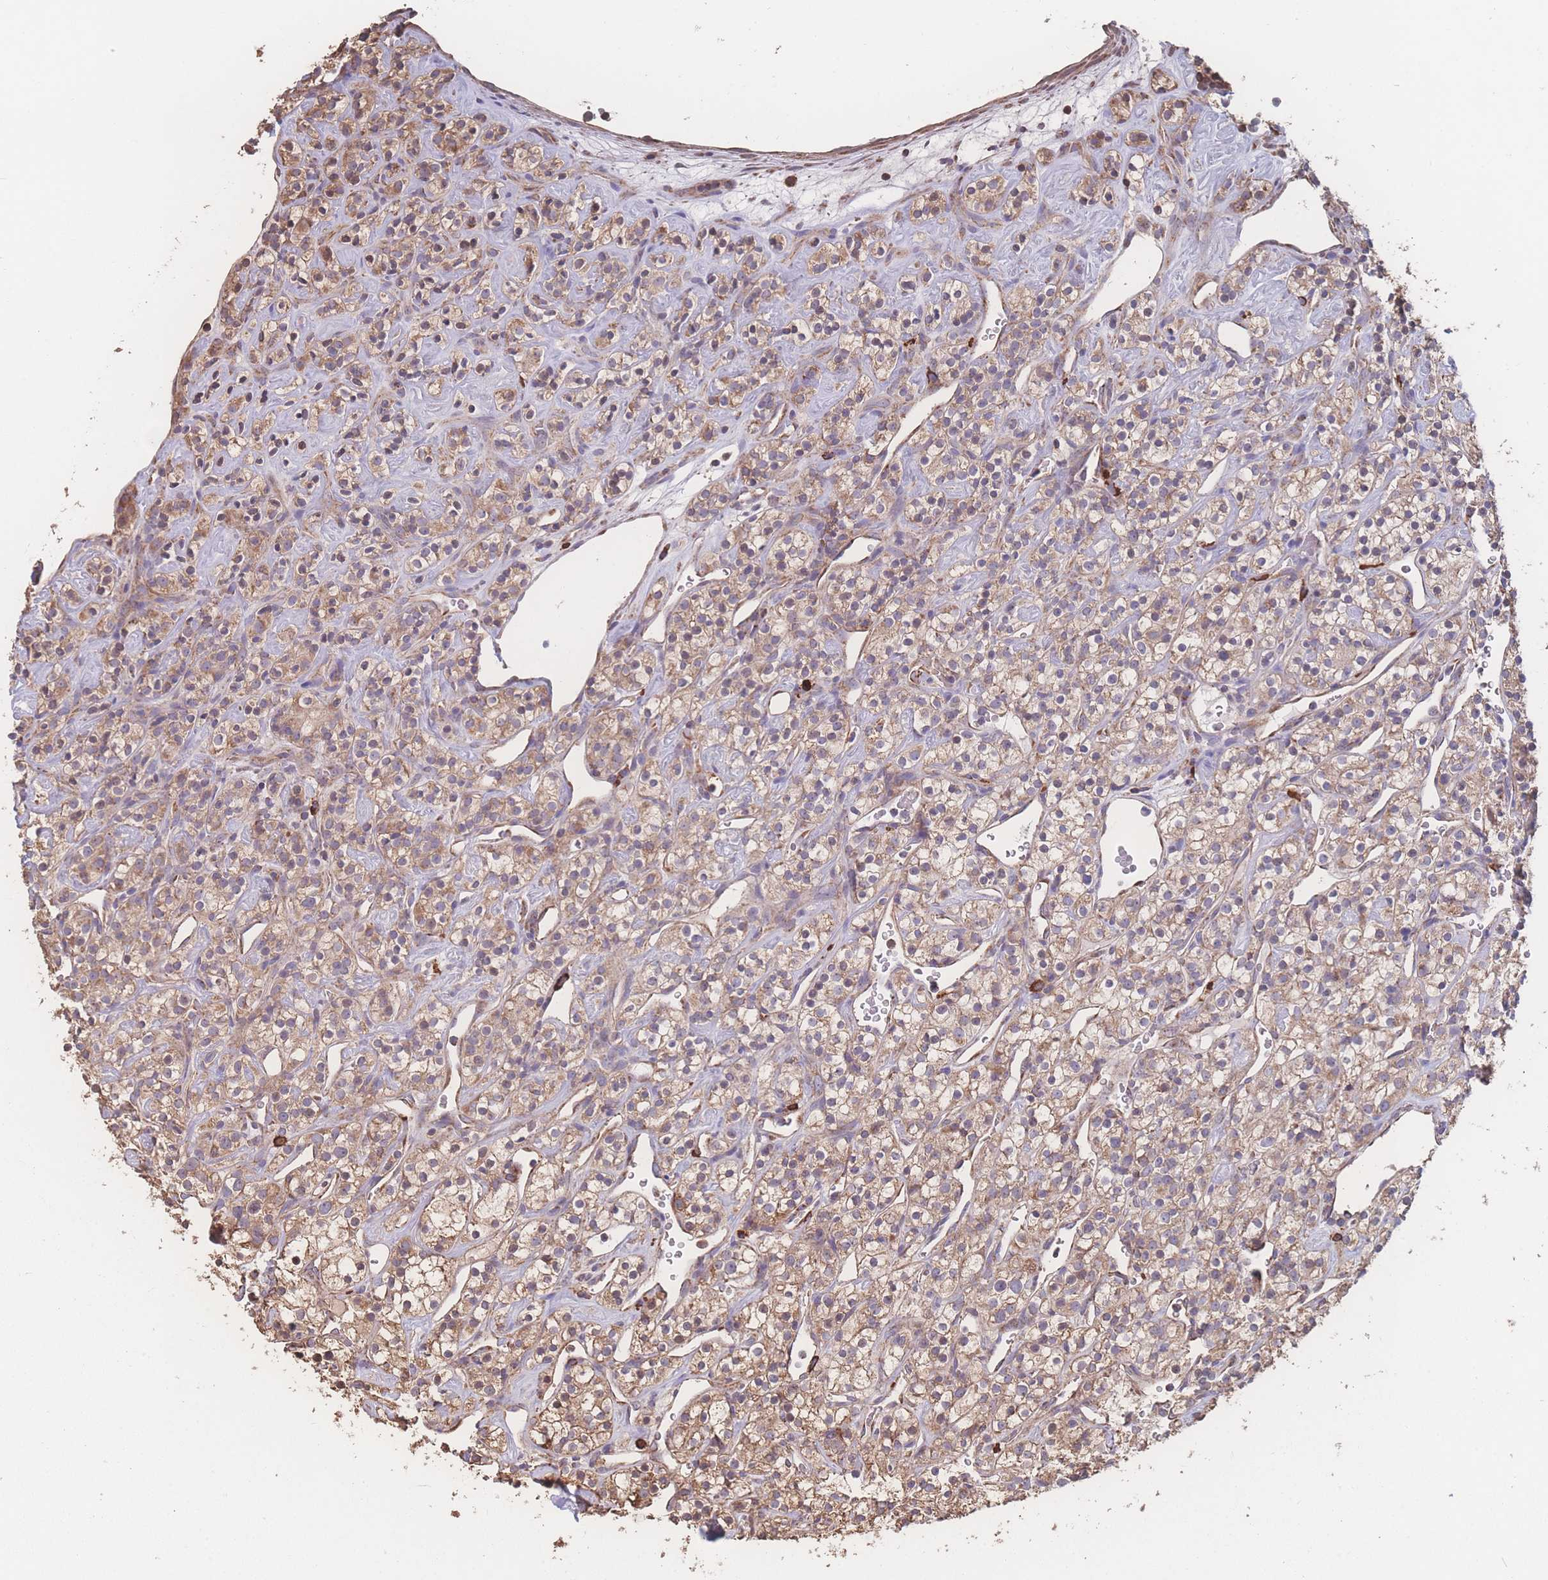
{"staining": {"intensity": "moderate", "quantity": ">75%", "location": "cytoplasmic/membranous"}, "tissue": "renal cancer", "cell_type": "Tumor cells", "image_type": "cancer", "snomed": [{"axis": "morphology", "description": "Adenocarcinoma, NOS"}, {"axis": "topography", "description": "Kidney"}], "caption": "A medium amount of moderate cytoplasmic/membranous positivity is appreciated in about >75% of tumor cells in renal adenocarcinoma tissue.", "gene": "SGSM3", "patient": {"sex": "male", "age": 77}}